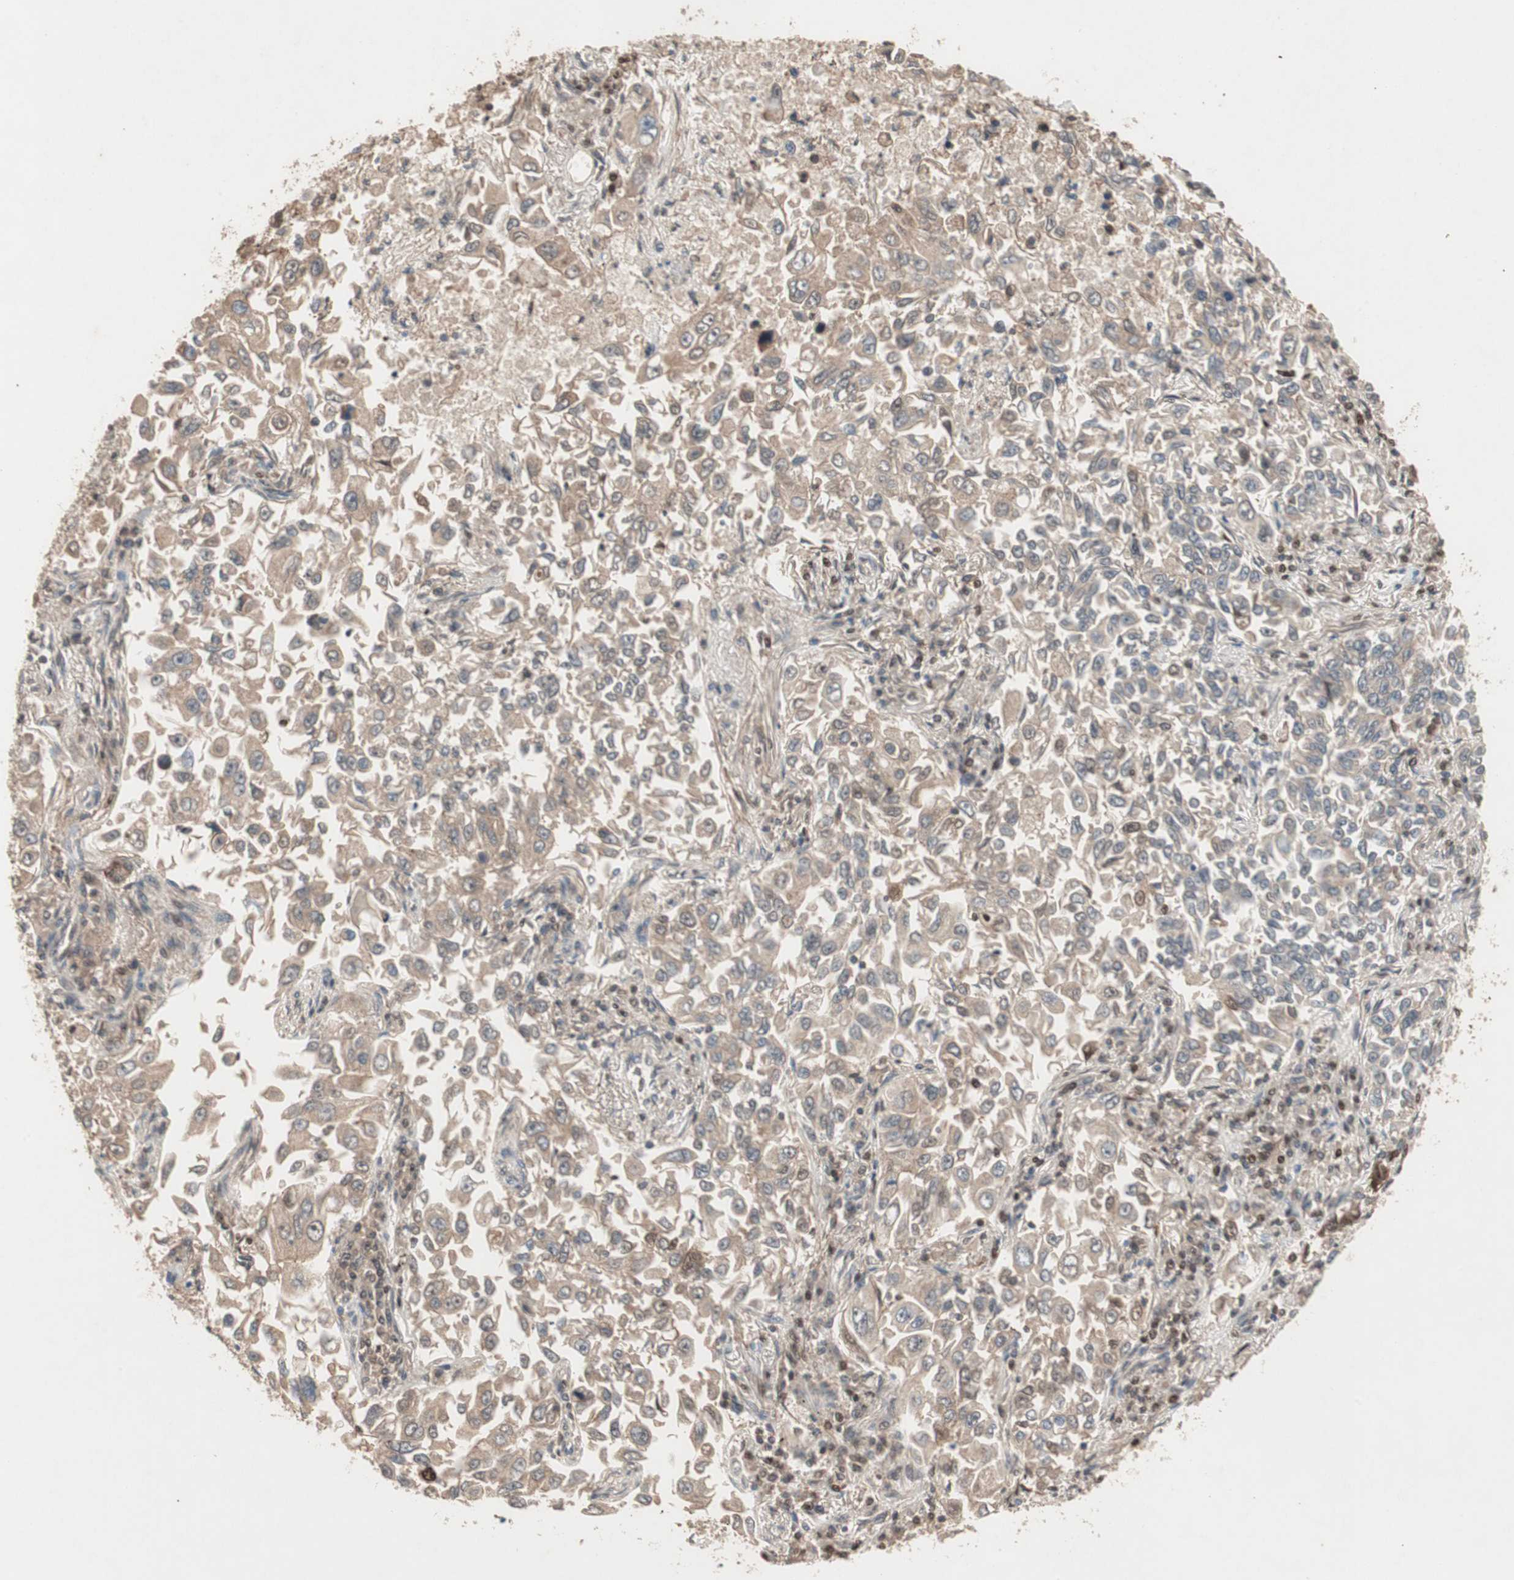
{"staining": {"intensity": "moderate", "quantity": ">75%", "location": "cytoplasmic/membranous"}, "tissue": "lung cancer", "cell_type": "Tumor cells", "image_type": "cancer", "snomed": [{"axis": "morphology", "description": "Adenocarcinoma, NOS"}, {"axis": "topography", "description": "Lung"}], "caption": "An image showing moderate cytoplasmic/membranous staining in approximately >75% of tumor cells in adenocarcinoma (lung), as visualized by brown immunohistochemical staining.", "gene": "GART", "patient": {"sex": "male", "age": 84}}